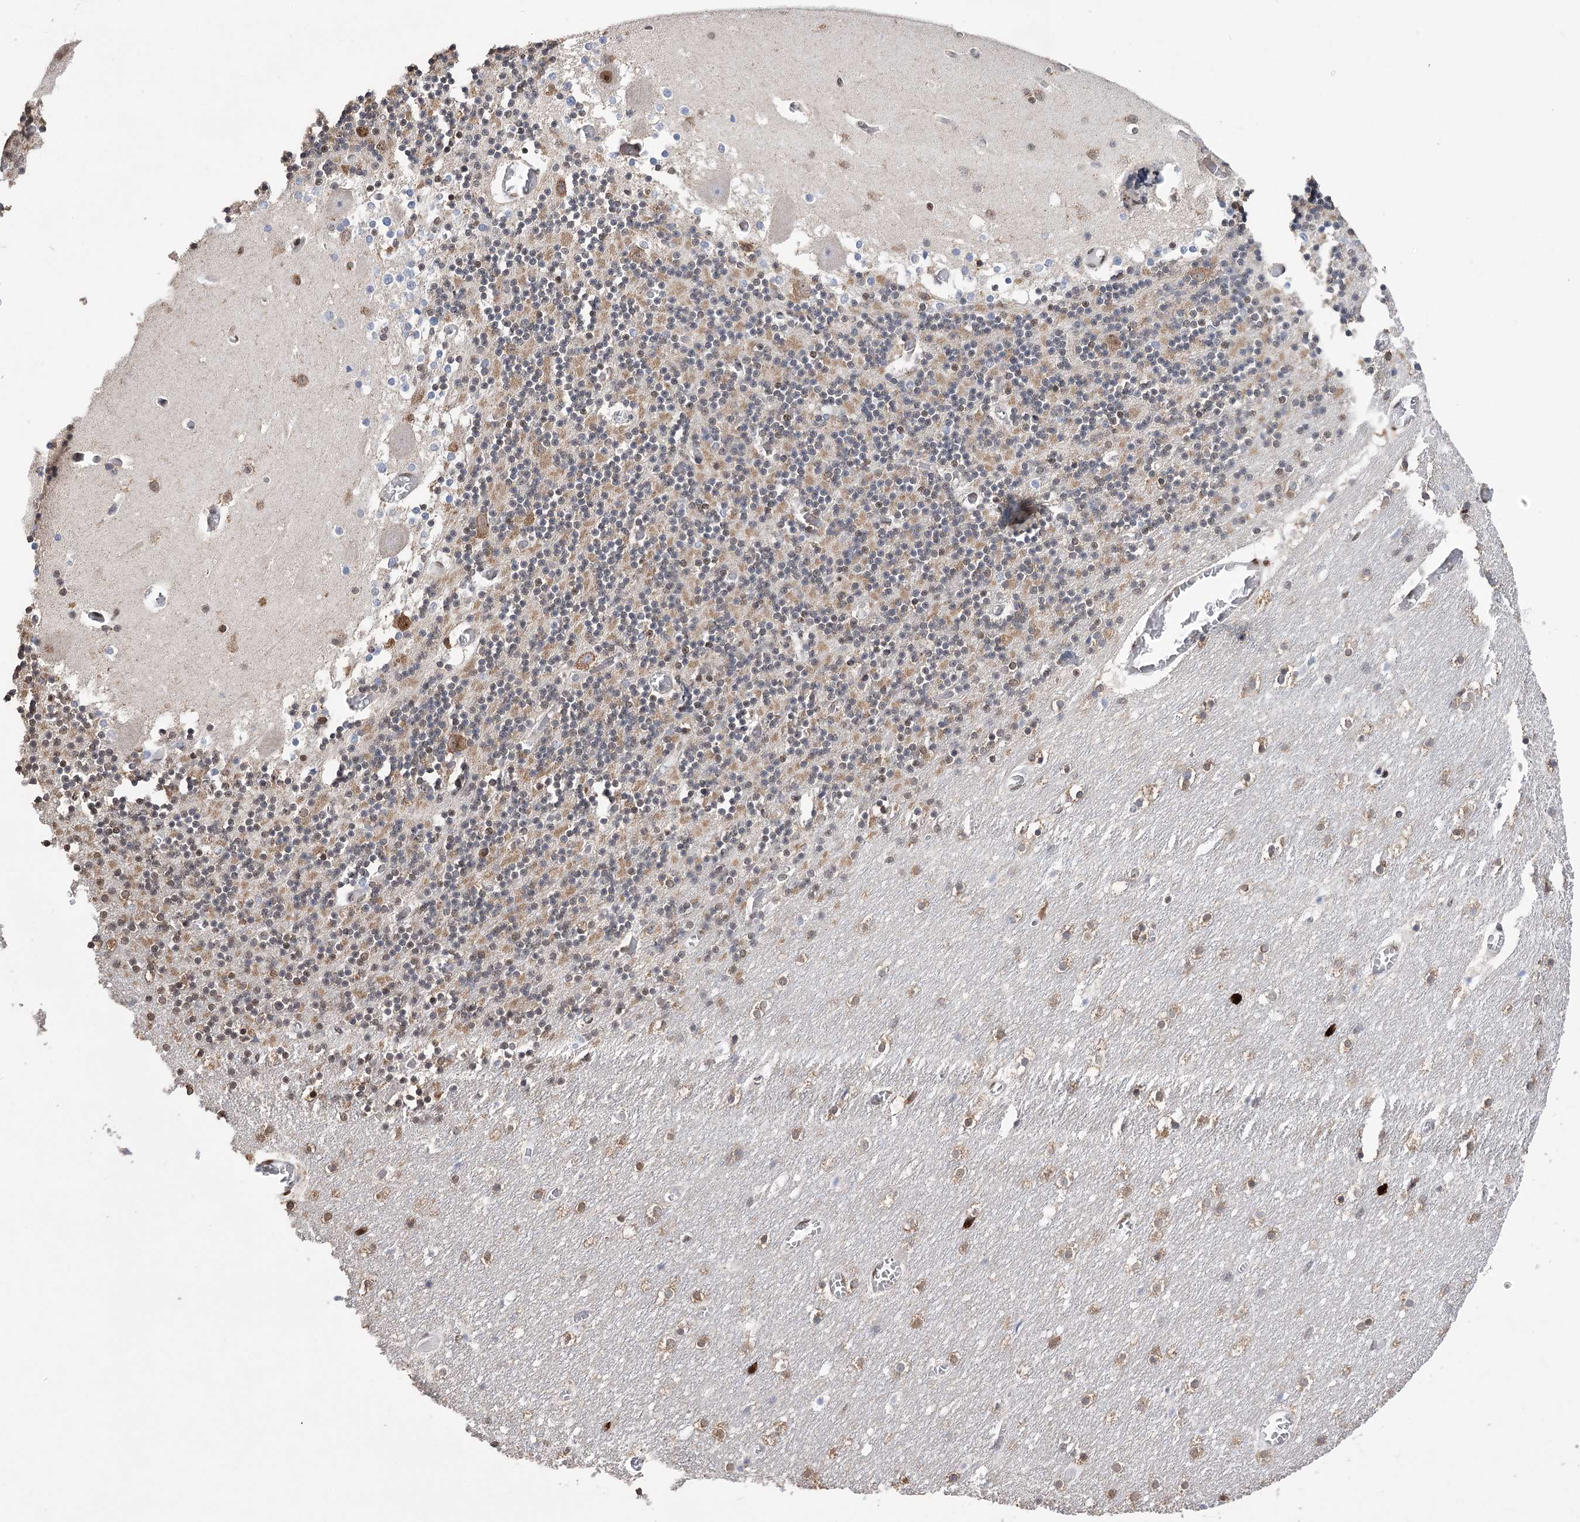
{"staining": {"intensity": "moderate", "quantity": "25%-75%", "location": "cytoplasmic/membranous"}, "tissue": "cerebellum", "cell_type": "Cells in granular layer", "image_type": "normal", "snomed": [{"axis": "morphology", "description": "Normal tissue, NOS"}, {"axis": "topography", "description": "Cerebellum"}], "caption": "Protein analysis of benign cerebellum displays moderate cytoplasmic/membranous staining in approximately 25%-75% of cells in granular layer. The staining is performed using DAB brown chromogen to label protein expression. The nuclei are counter-stained blue using hematoxylin.", "gene": "NFU1", "patient": {"sex": "female", "age": 28}}